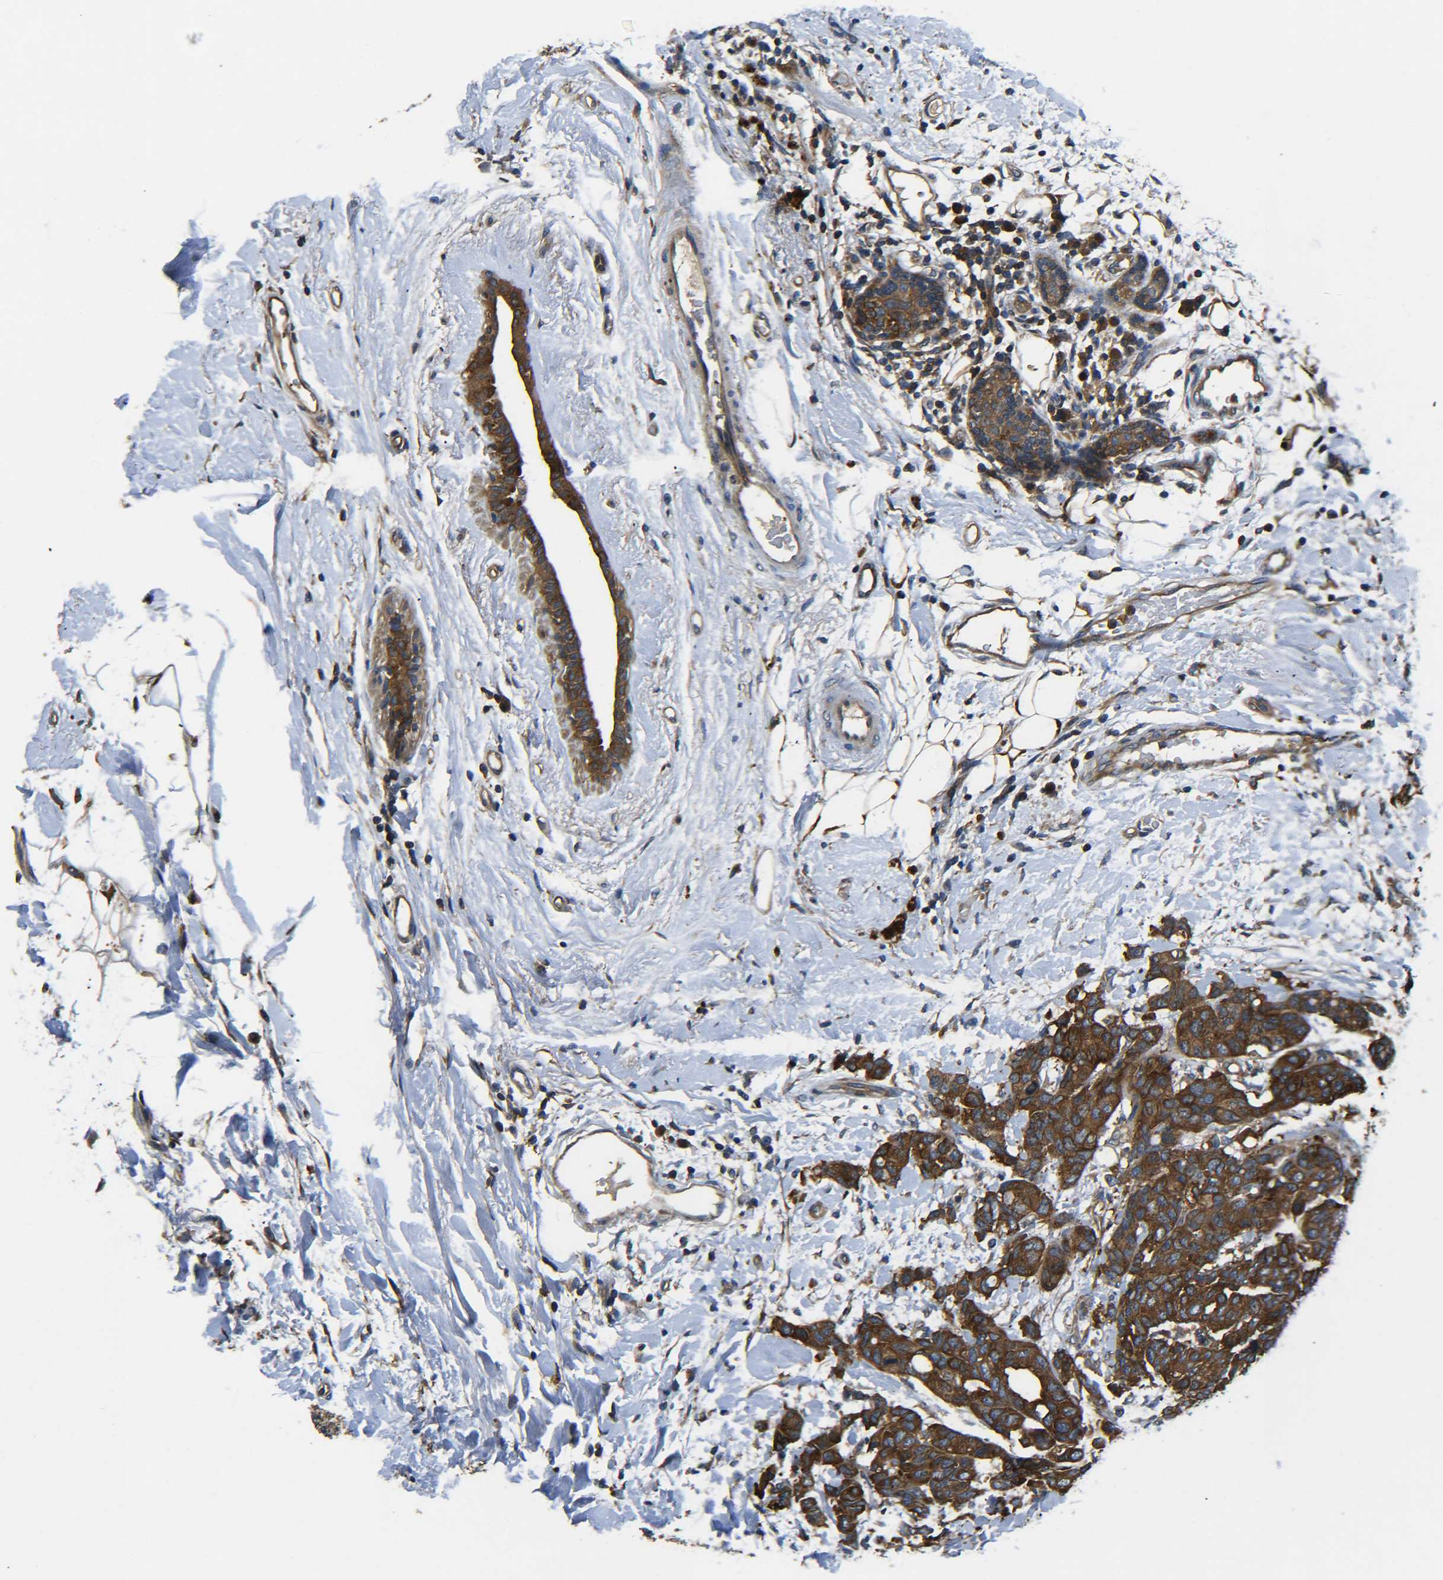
{"staining": {"intensity": "strong", "quantity": ">75%", "location": "cytoplasmic/membranous"}, "tissue": "breast cancer", "cell_type": "Tumor cells", "image_type": "cancer", "snomed": [{"axis": "morphology", "description": "Duct carcinoma"}, {"axis": "topography", "description": "Breast"}], "caption": "Strong cytoplasmic/membranous positivity is present in approximately >75% of tumor cells in infiltrating ductal carcinoma (breast). Nuclei are stained in blue.", "gene": "PREB", "patient": {"sex": "female", "age": 87}}